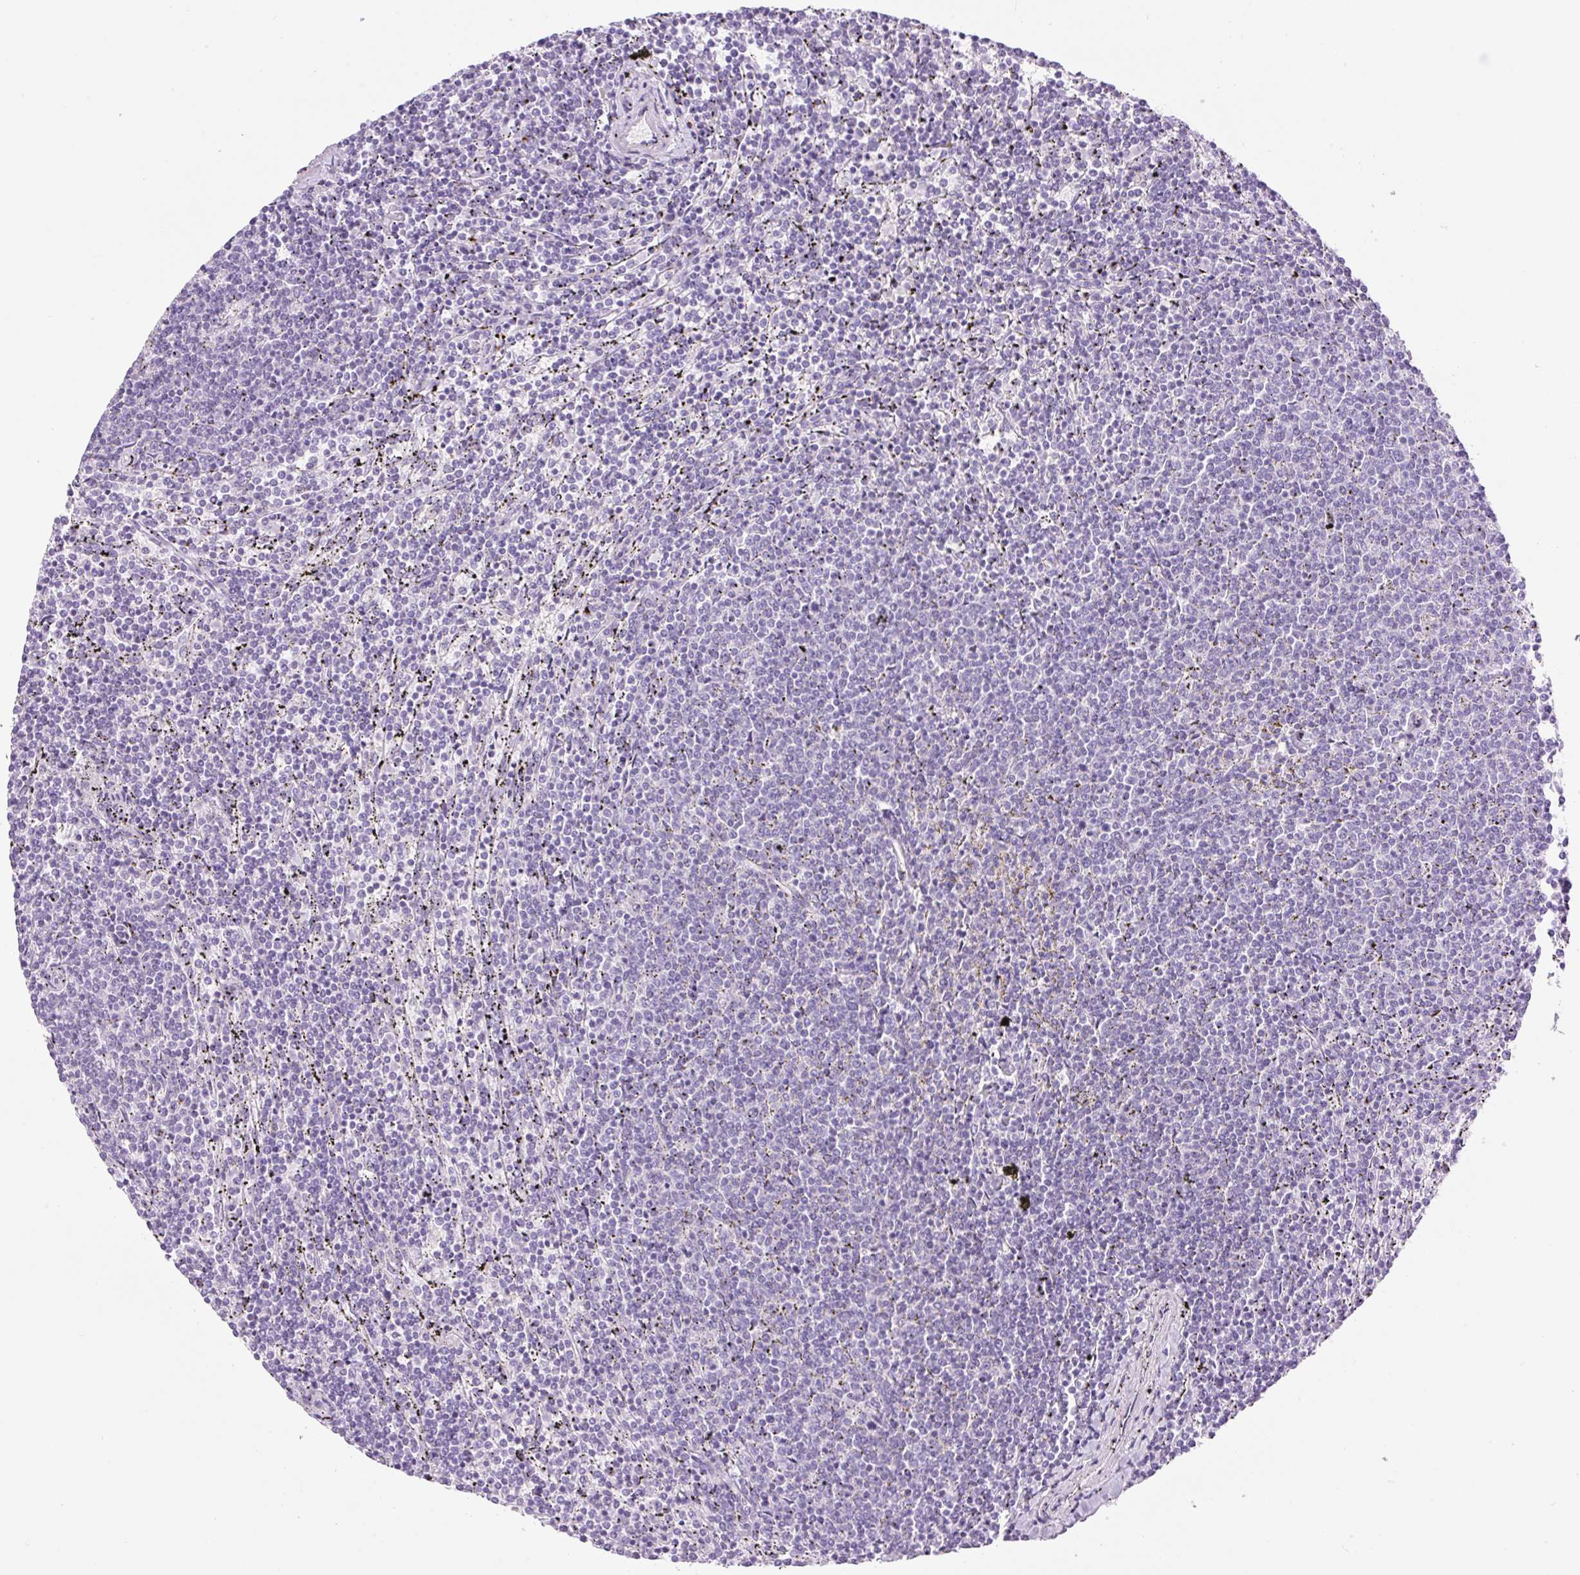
{"staining": {"intensity": "negative", "quantity": "none", "location": "none"}, "tissue": "lymphoma", "cell_type": "Tumor cells", "image_type": "cancer", "snomed": [{"axis": "morphology", "description": "Malignant lymphoma, non-Hodgkin's type, Low grade"}, {"axis": "topography", "description": "Spleen"}], "caption": "A micrograph of human lymphoma is negative for staining in tumor cells. (DAB (3,3'-diaminobenzidine) immunohistochemistry (IHC), high magnification).", "gene": "PALM3", "patient": {"sex": "female", "age": 50}}